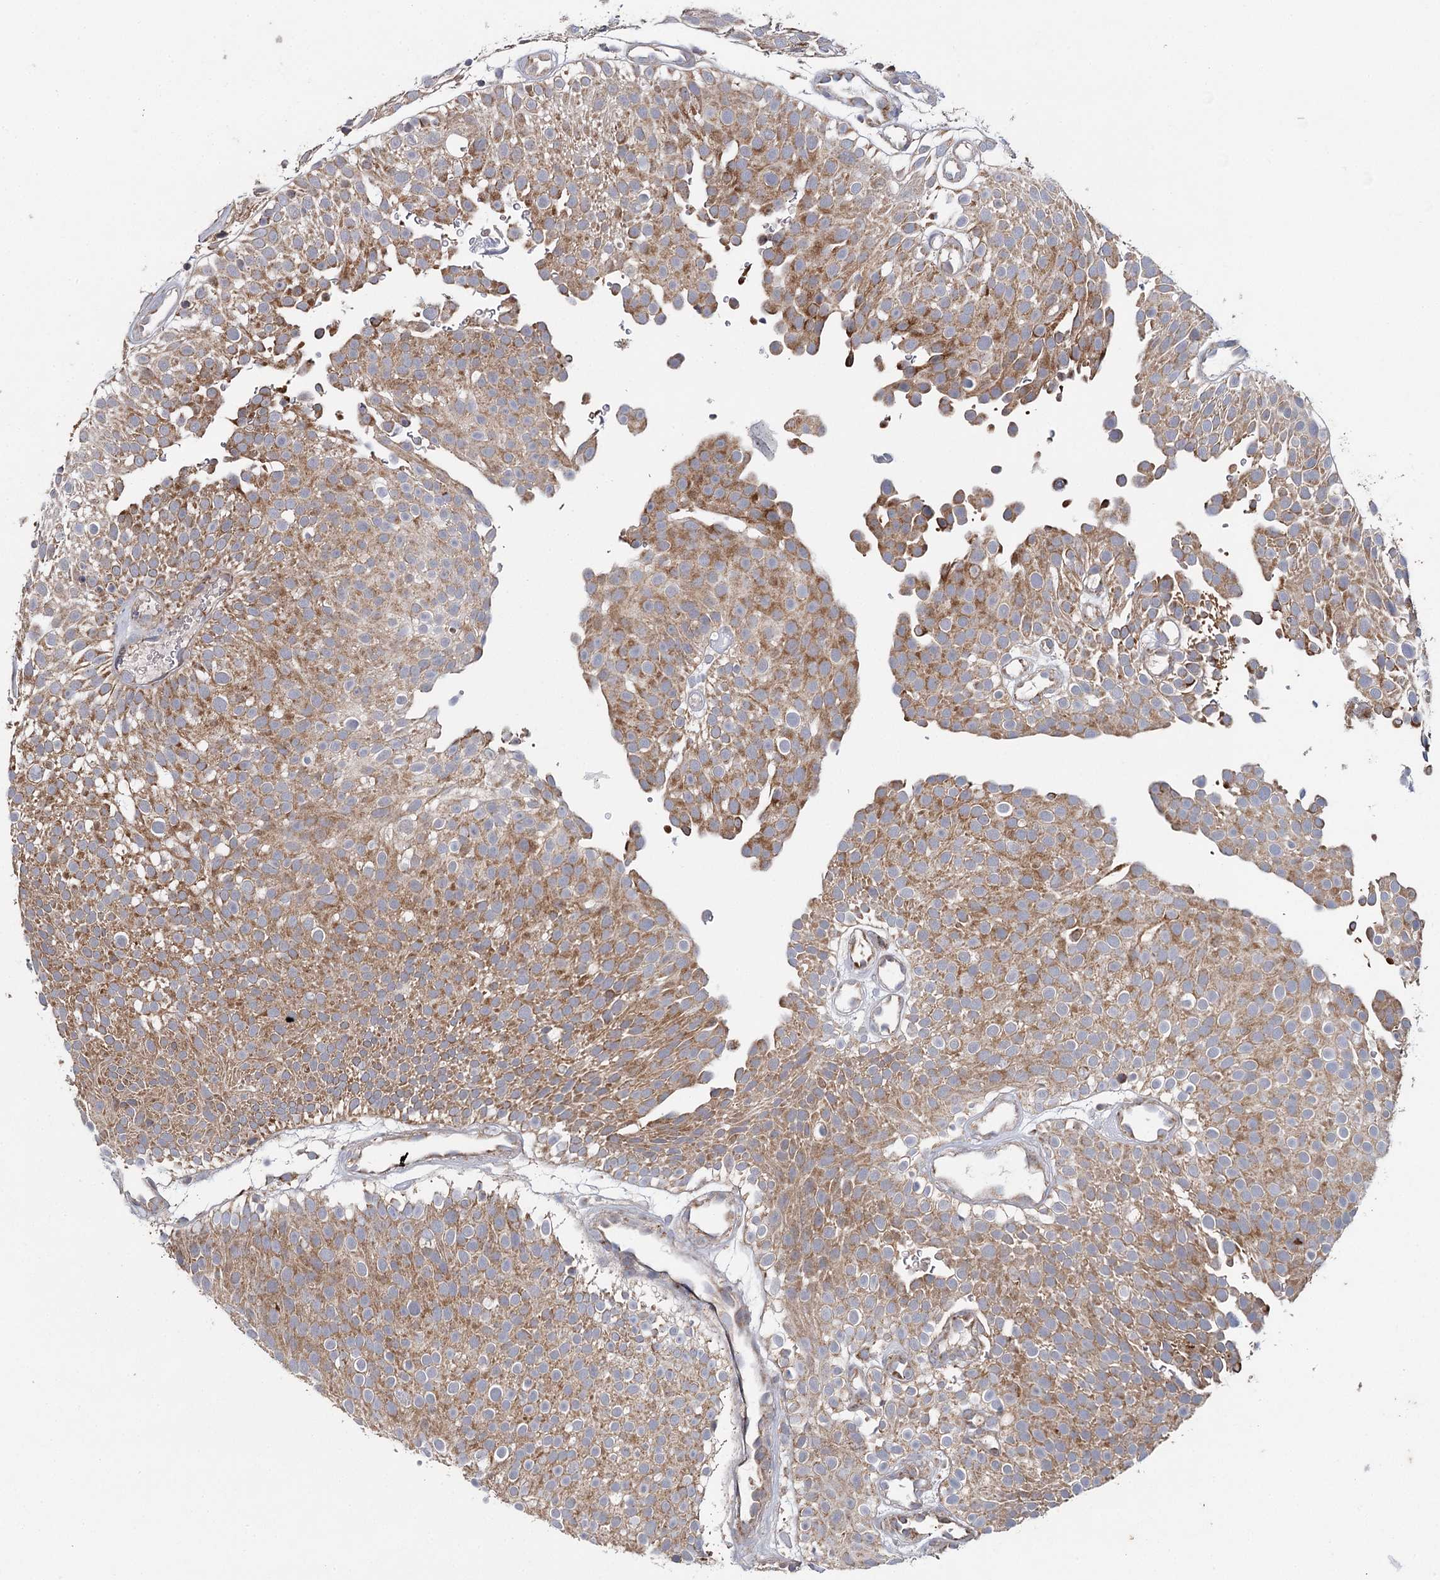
{"staining": {"intensity": "moderate", "quantity": ">75%", "location": "cytoplasmic/membranous"}, "tissue": "urothelial cancer", "cell_type": "Tumor cells", "image_type": "cancer", "snomed": [{"axis": "morphology", "description": "Urothelial carcinoma, Low grade"}, {"axis": "topography", "description": "Urinary bladder"}], "caption": "About >75% of tumor cells in urothelial carcinoma (low-grade) reveal moderate cytoplasmic/membranous protein staining as visualized by brown immunohistochemical staining.", "gene": "MRPL44", "patient": {"sex": "male", "age": 78}}